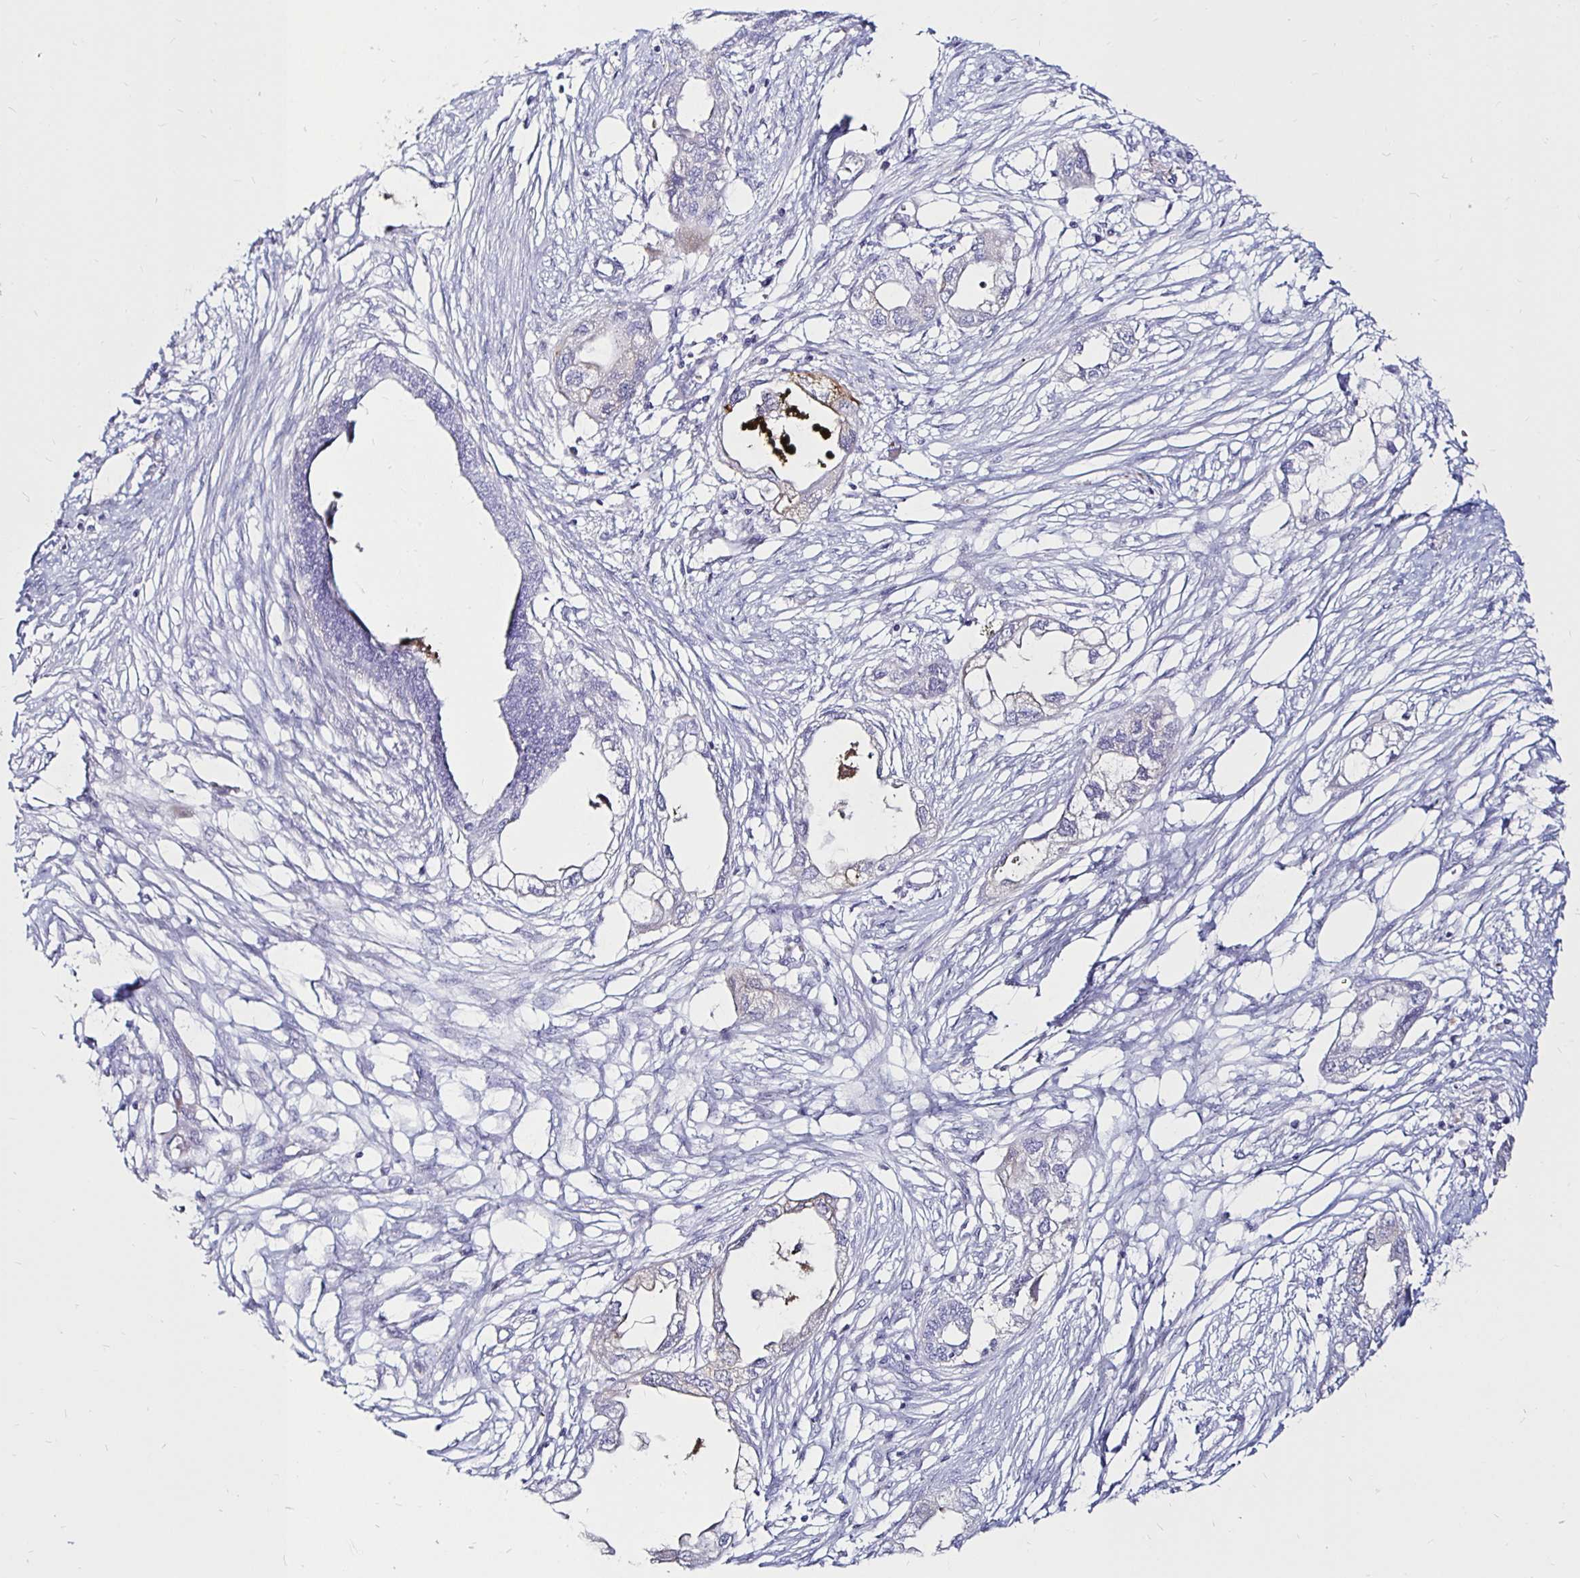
{"staining": {"intensity": "negative", "quantity": "none", "location": "none"}, "tissue": "endometrial cancer", "cell_type": "Tumor cells", "image_type": "cancer", "snomed": [{"axis": "morphology", "description": "Adenocarcinoma, NOS"}, {"axis": "morphology", "description": "Adenocarcinoma, metastatic, NOS"}, {"axis": "topography", "description": "Adipose tissue"}, {"axis": "topography", "description": "Endometrium"}], "caption": "High magnification brightfield microscopy of endometrial cancer (adenocarcinoma) stained with DAB (3,3'-diaminobenzidine) (brown) and counterstained with hematoxylin (blue): tumor cells show no significant positivity.", "gene": "TIMP1", "patient": {"sex": "female", "age": 67}}